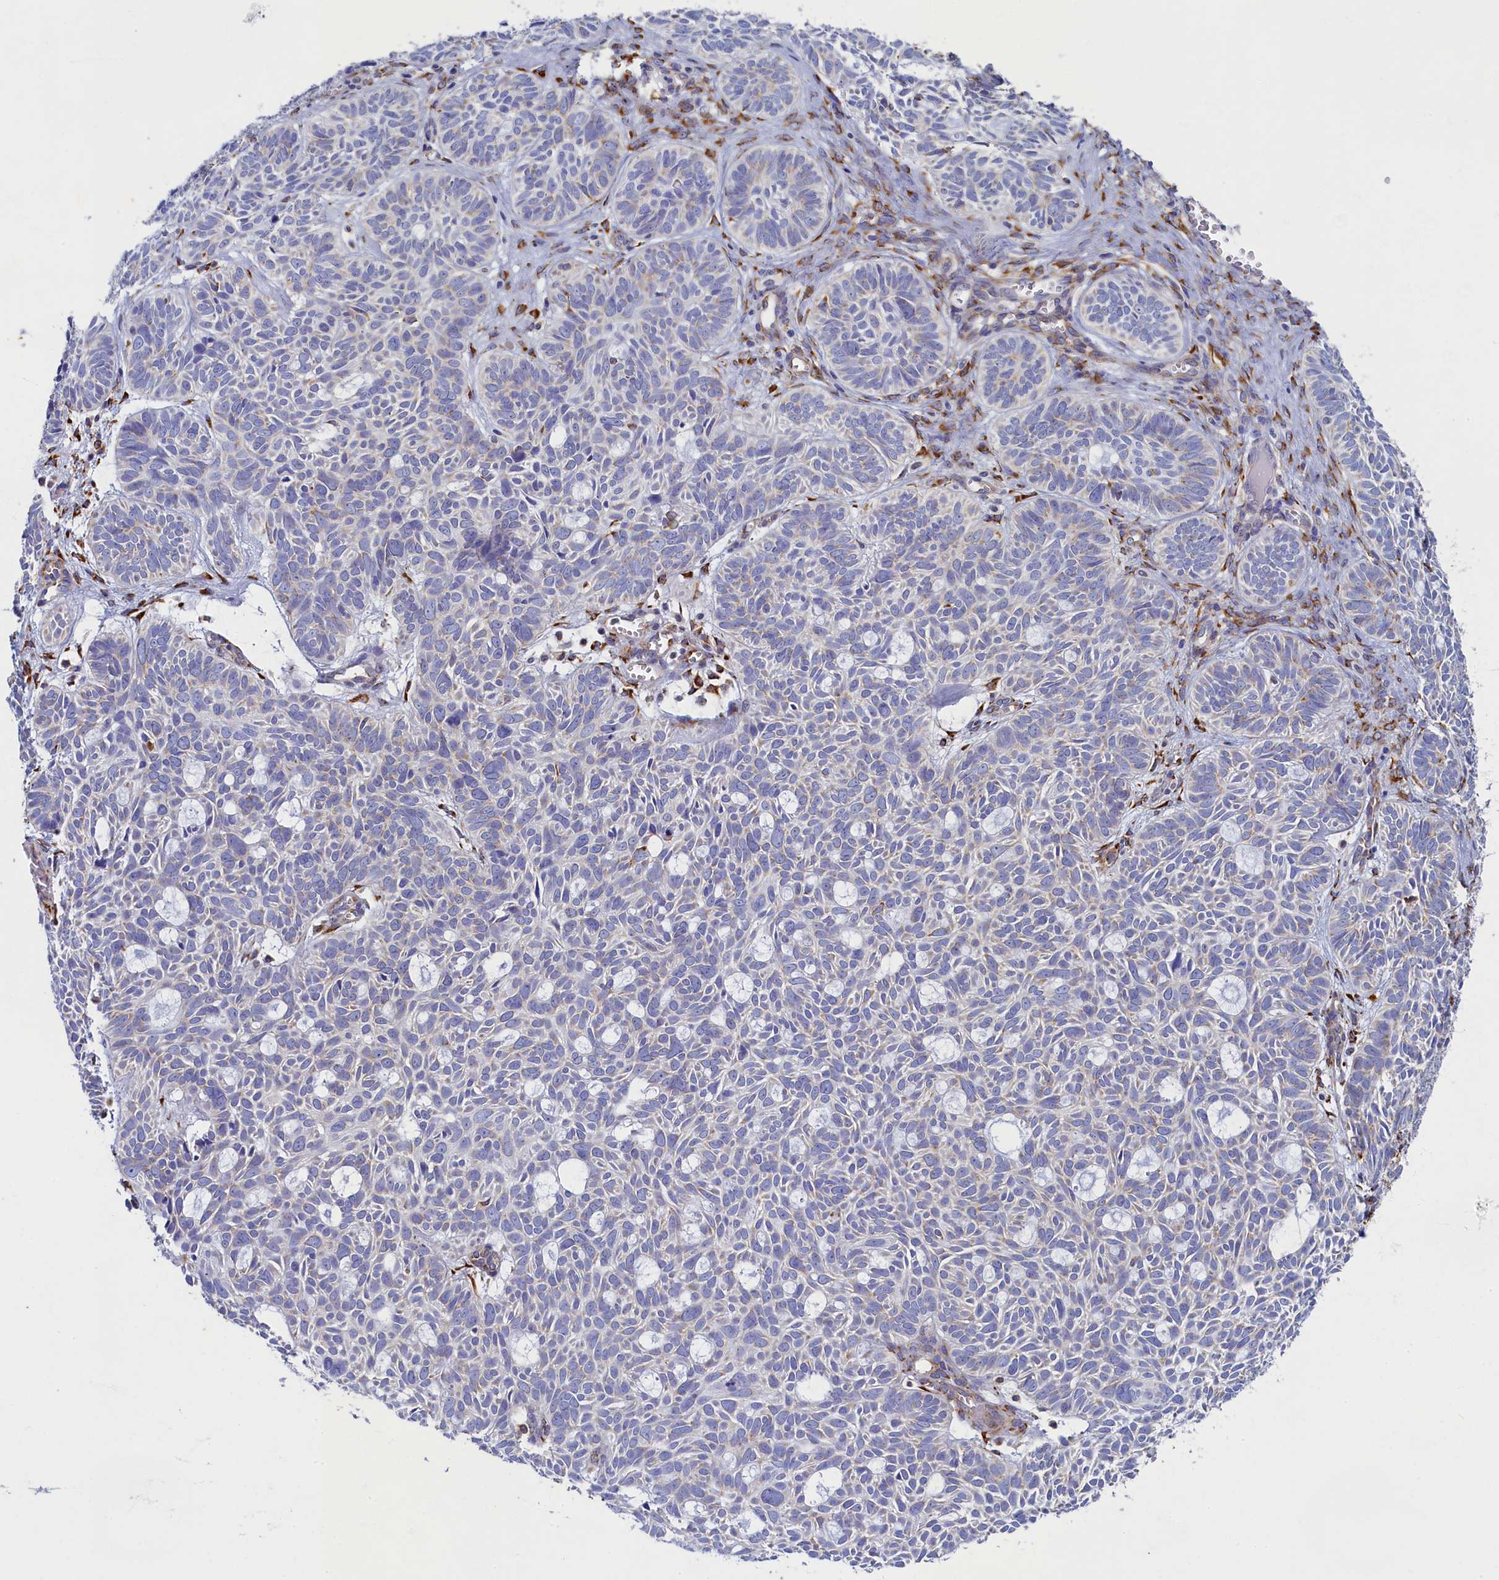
{"staining": {"intensity": "negative", "quantity": "none", "location": "none"}, "tissue": "skin cancer", "cell_type": "Tumor cells", "image_type": "cancer", "snomed": [{"axis": "morphology", "description": "Basal cell carcinoma"}, {"axis": "topography", "description": "Skin"}], "caption": "This is a micrograph of immunohistochemistry staining of skin cancer (basal cell carcinoma), which shows no positivity in tumor cells.", "gene": "TMEM18", "patient": {"sex": "male", "age": 69}}